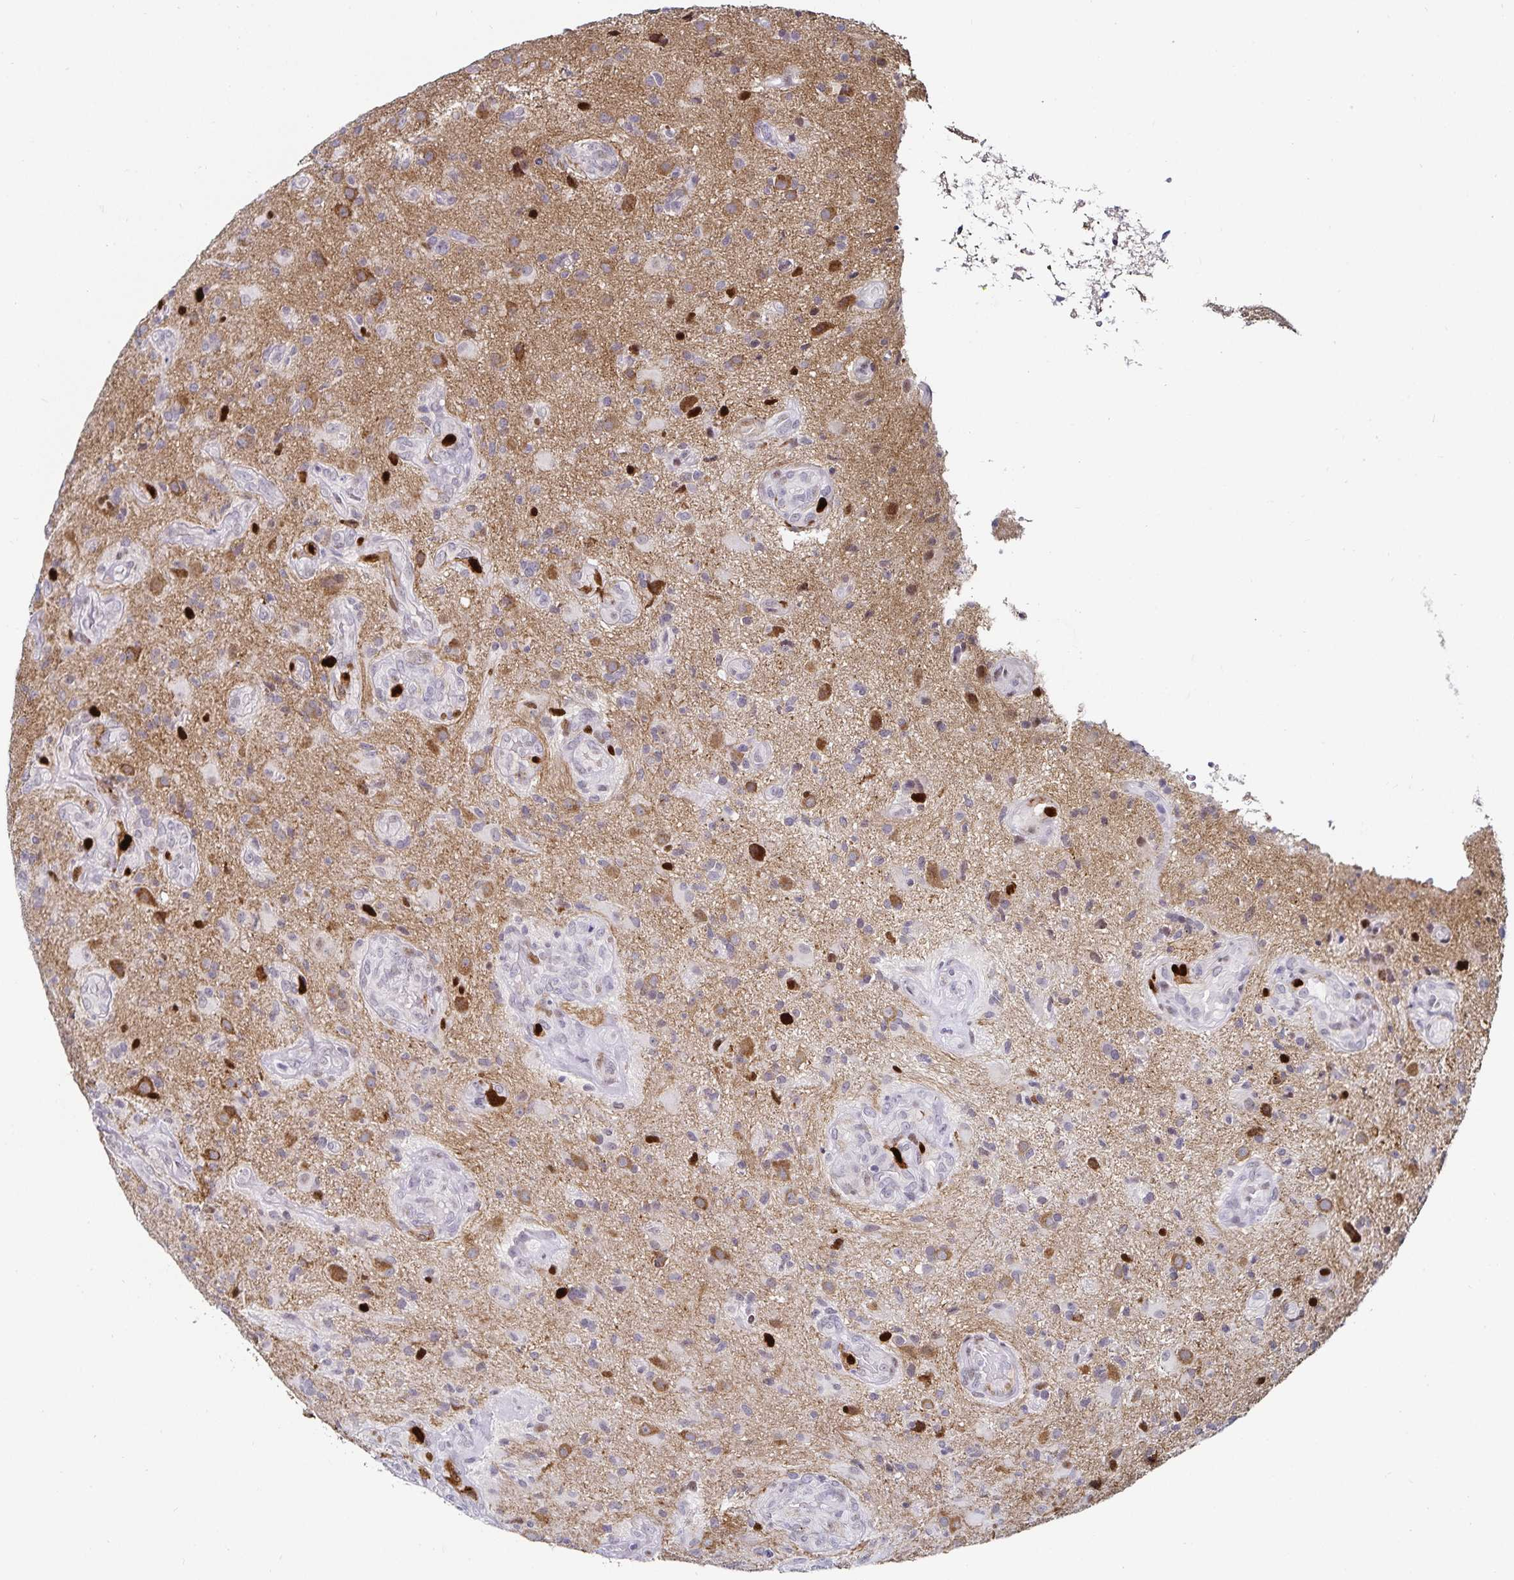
{"staining": {"intensity": "strong", "quantity": "<25%", "location": "nuclear"}, "tissue": "glioma", "cell_type": "Tumor cells", "image_type": "cancer", "snomed": [{"axis": "morphology", "description": "Glioma, malignant, High grade"}, {"axis": "topography", "description": "Brain"}], "caption": "Immunohistochemical staining of human malignant glioma (high-grade) reveals medium levels of strong nuclear protein staining in about <25% of tumor cells.", "gene": "ANLN", "patient": {"sex": "male", "age": 55}}